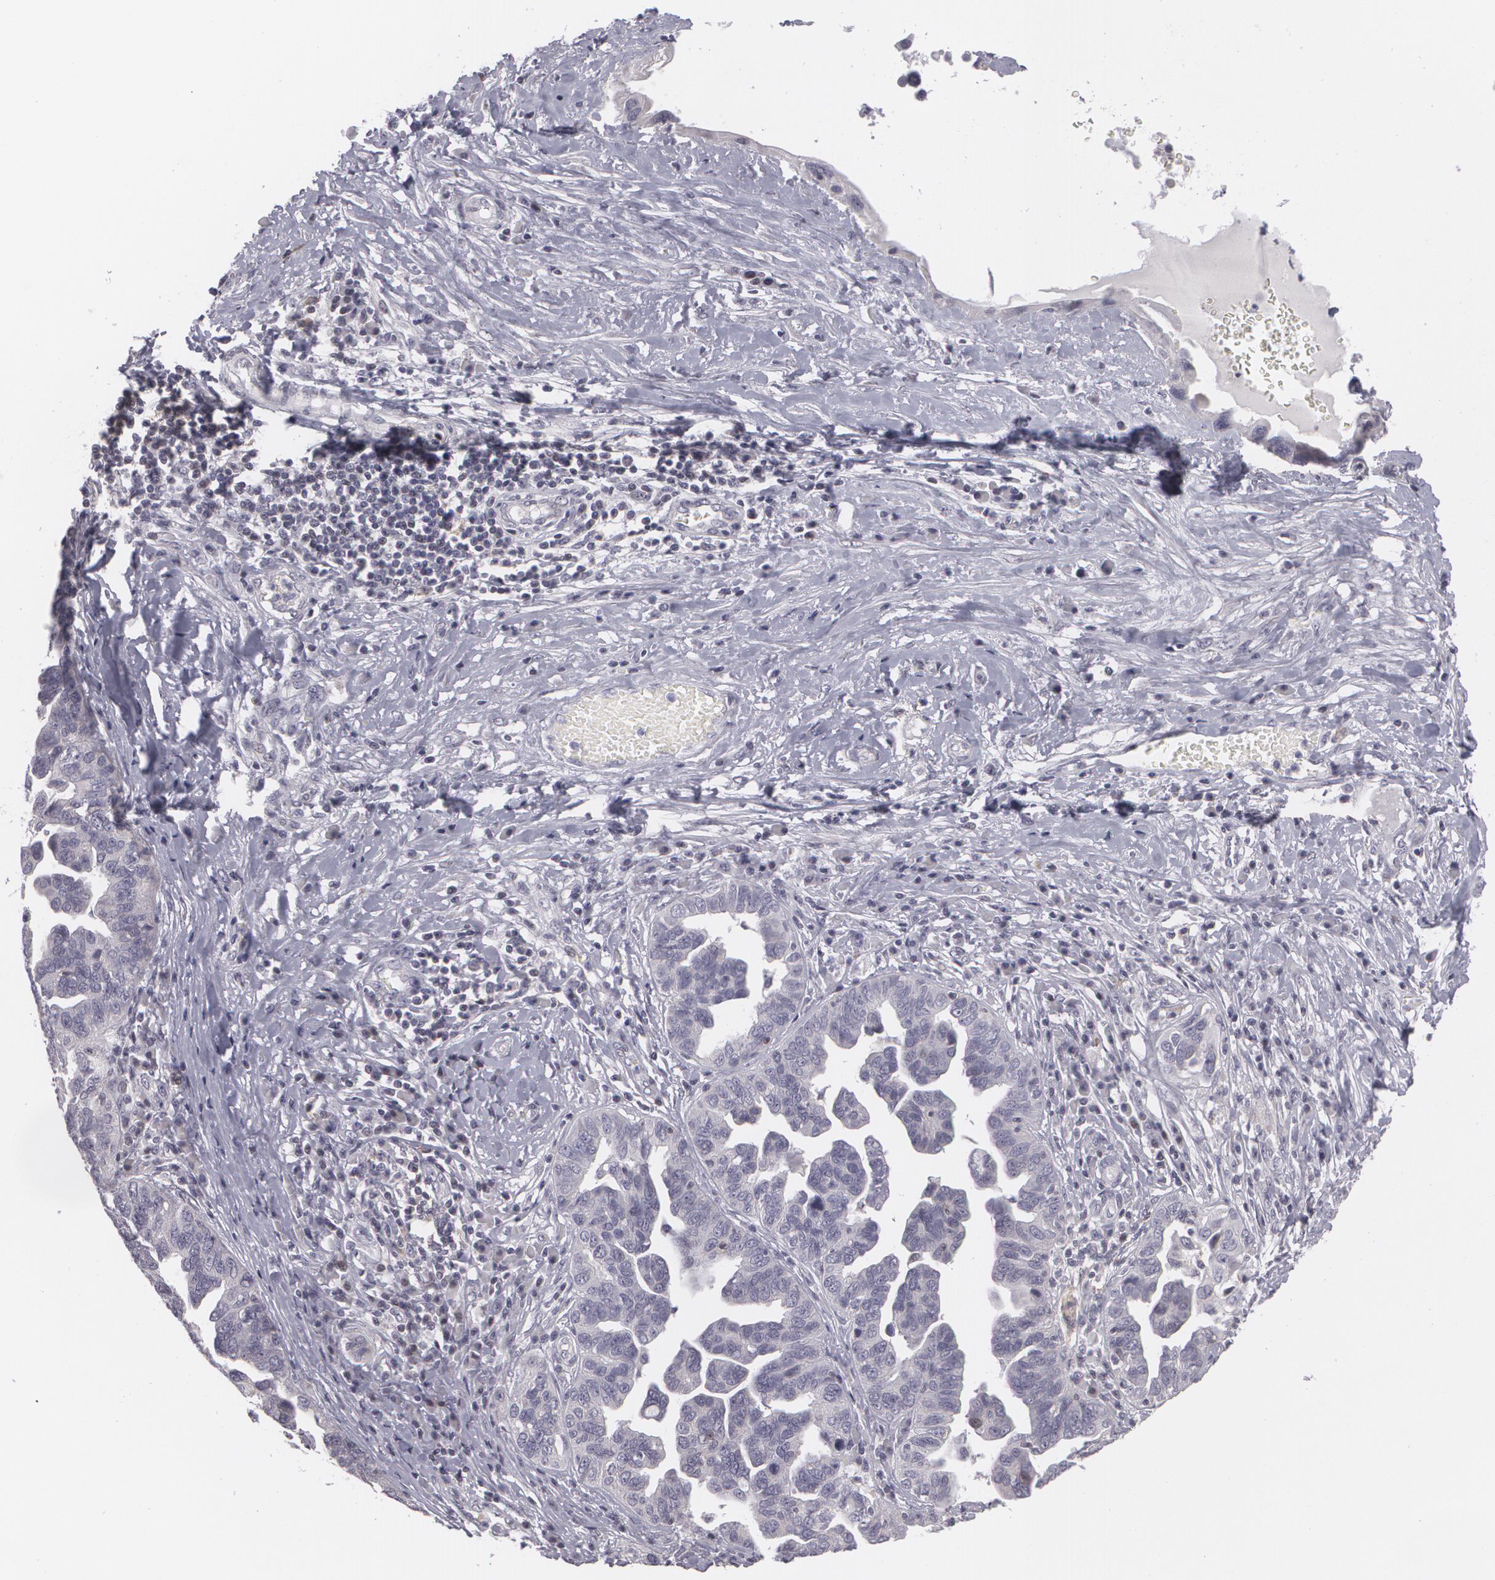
{"staining": {"intensity": "negative", "quantity": "none", "location": "none"}, "tissue": "ovarian cancer", "cell_type": "Tumor cells", "image_type": "cancer", "snomed": [{"axis": "morphology", "description": "Cystadenocarcinoma, serous, NOS"}, {"axis": "topography", "description": "Ovary"}], "caption": "Tumor cells are negative for brown protein staining in ovarian serous cystadenocarcinoma. Nuclei are stained in blue.", "gene": "ZBTB16", "patient": {"sex": "female", "age": 64}}